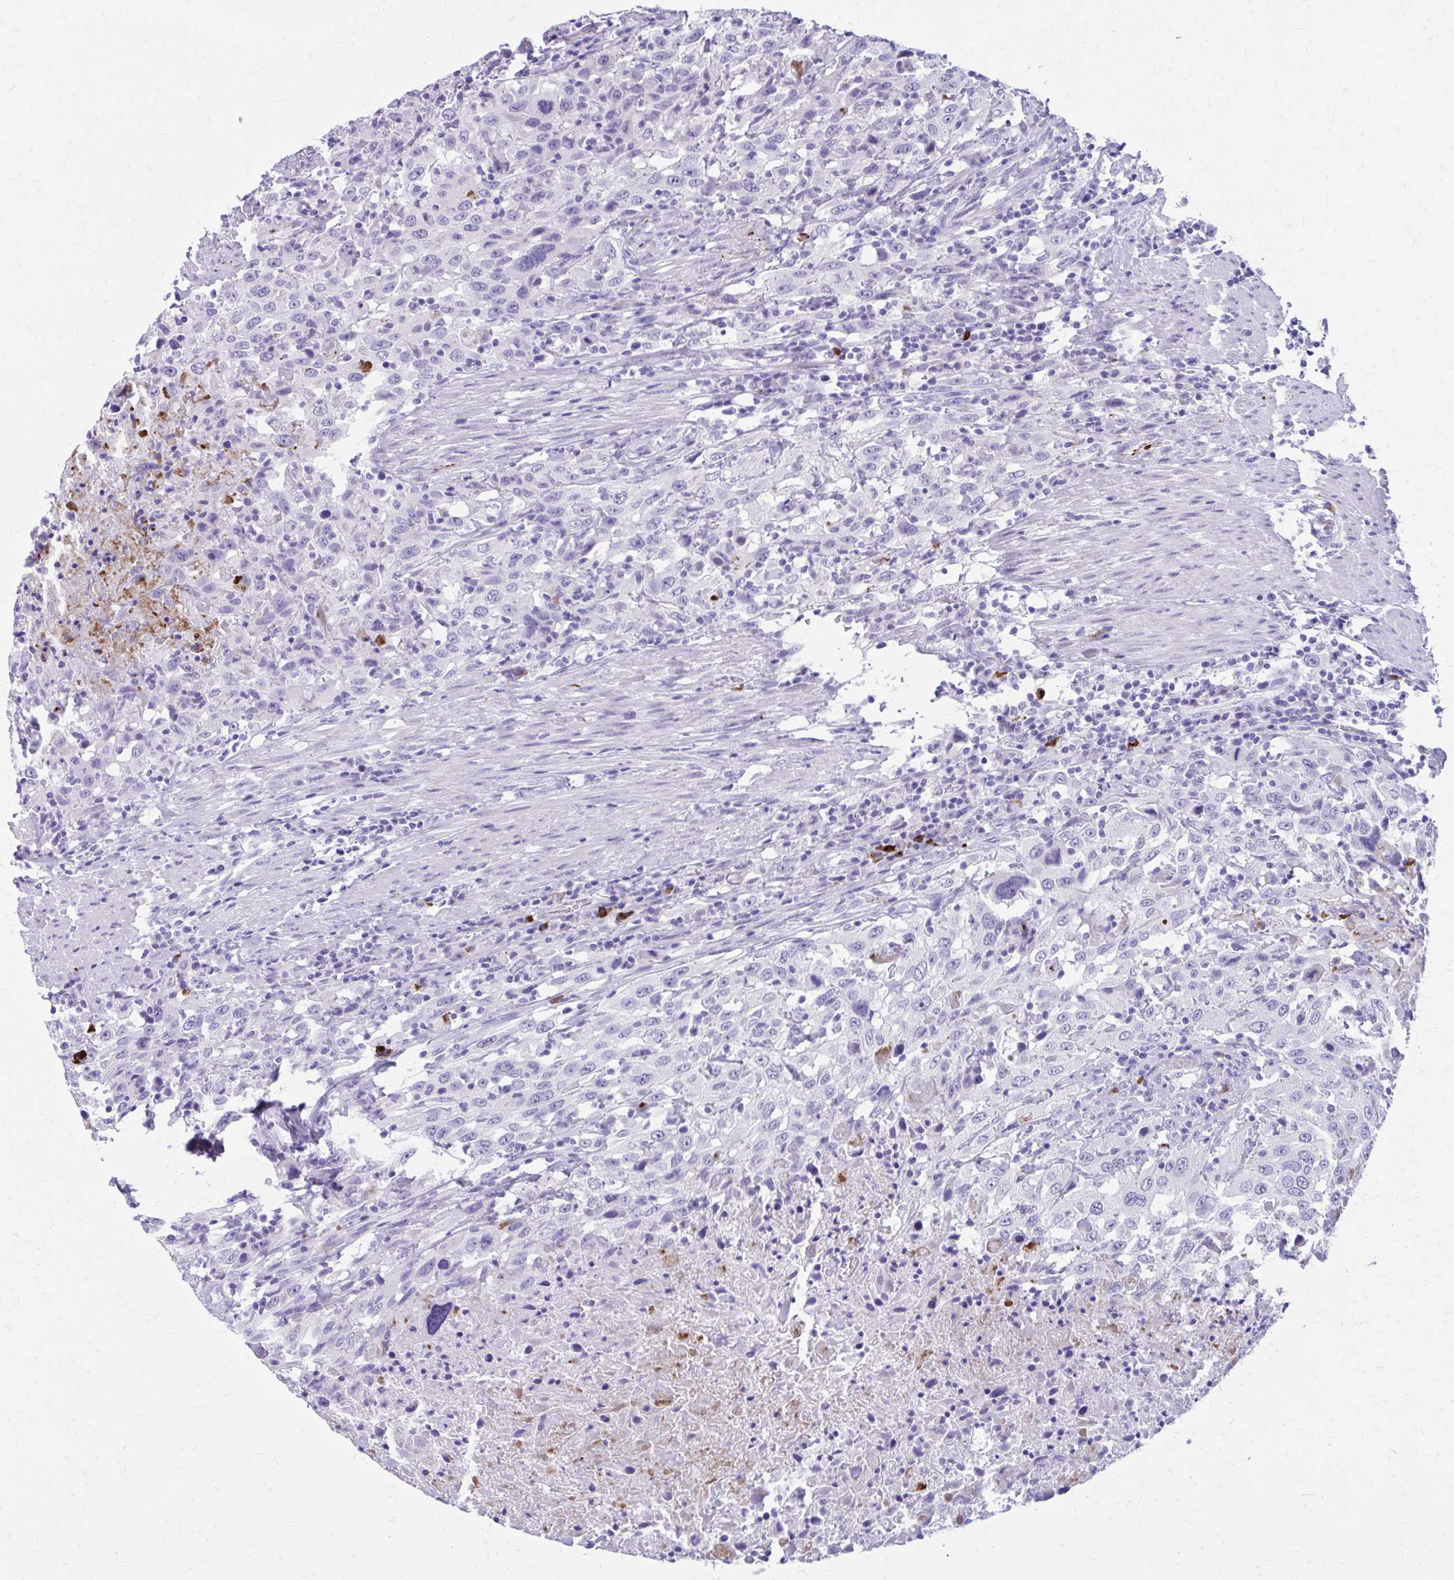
{"staining": {"intensity": "negative", "quantity": "none", "location": "none"}, "tissue": "urothelial cancer", "cell_type": "Tumor cells", "image_type": "cancer", "snomed": [{"axis": "morphology", "description": "Urothelial carcinoma, High grade"}, {"axis": "topography", "description": "Urinary bladder"}], "caption": "Immunohistochemical staining of human urothelial carcinoma (high-grade) reveals no significant staining in tumor cells.", "gene": "SATL1", "patient": {"sex": "male", "age": 61}}